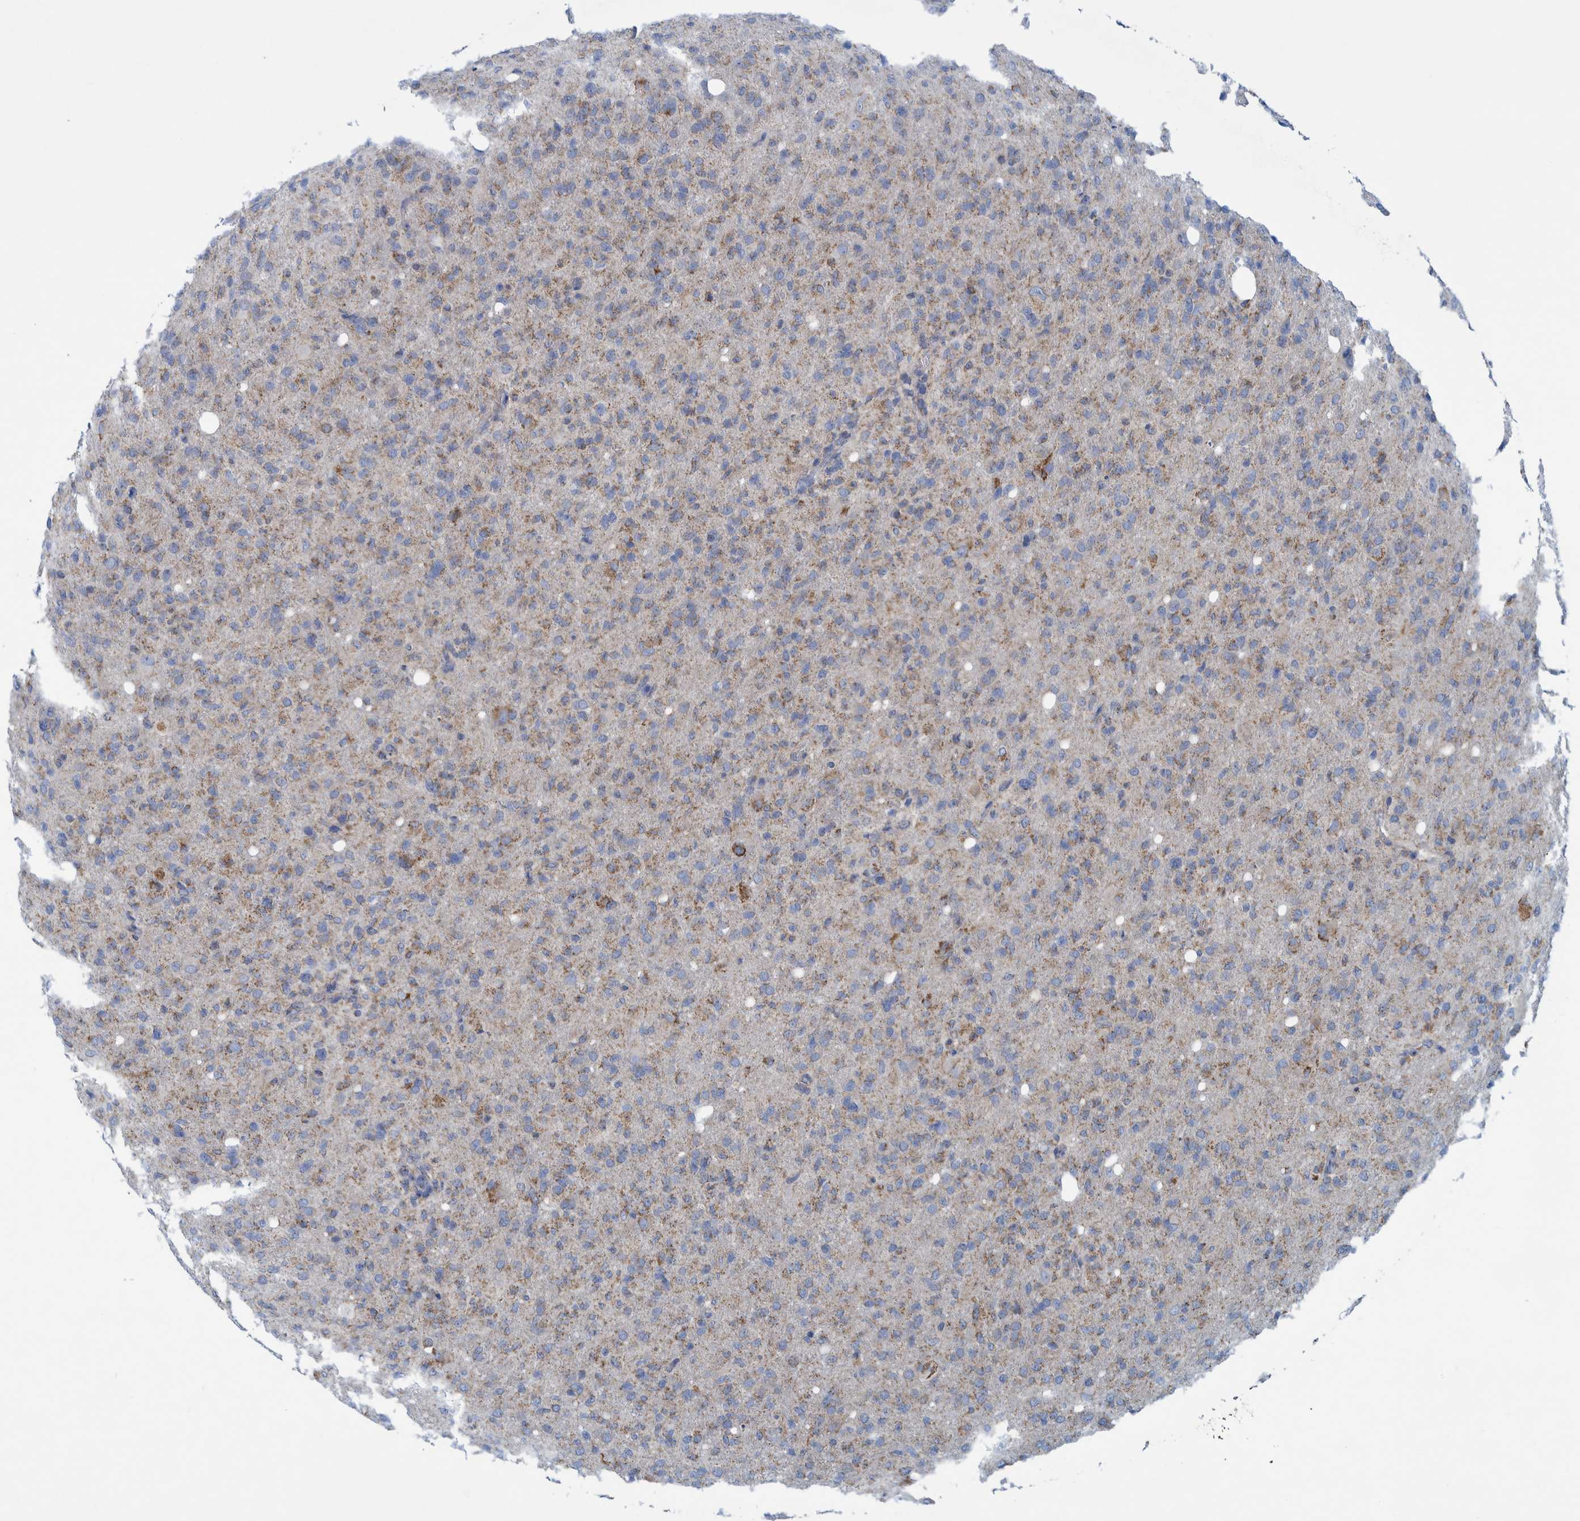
{"staining": {"intensity": "weak", "quantity": "25%-75%", "location": "cytoplasmic/membranous"}, "tissue": "glioma", "cell_type": "Tumor cells", "image_type": "cancer", "snomed": [{"axis": "morphology", "description": "Glioma, malignant, High grade"}, {"axis": "topography", "description": "Brain"}], "caption": "A brown stain highlights weak cytoplasmic/membranous positivity of a protein in human glioma tumor cells.", "gene": "MRPS7", "patient": {"sex": "female", "age": 57}}